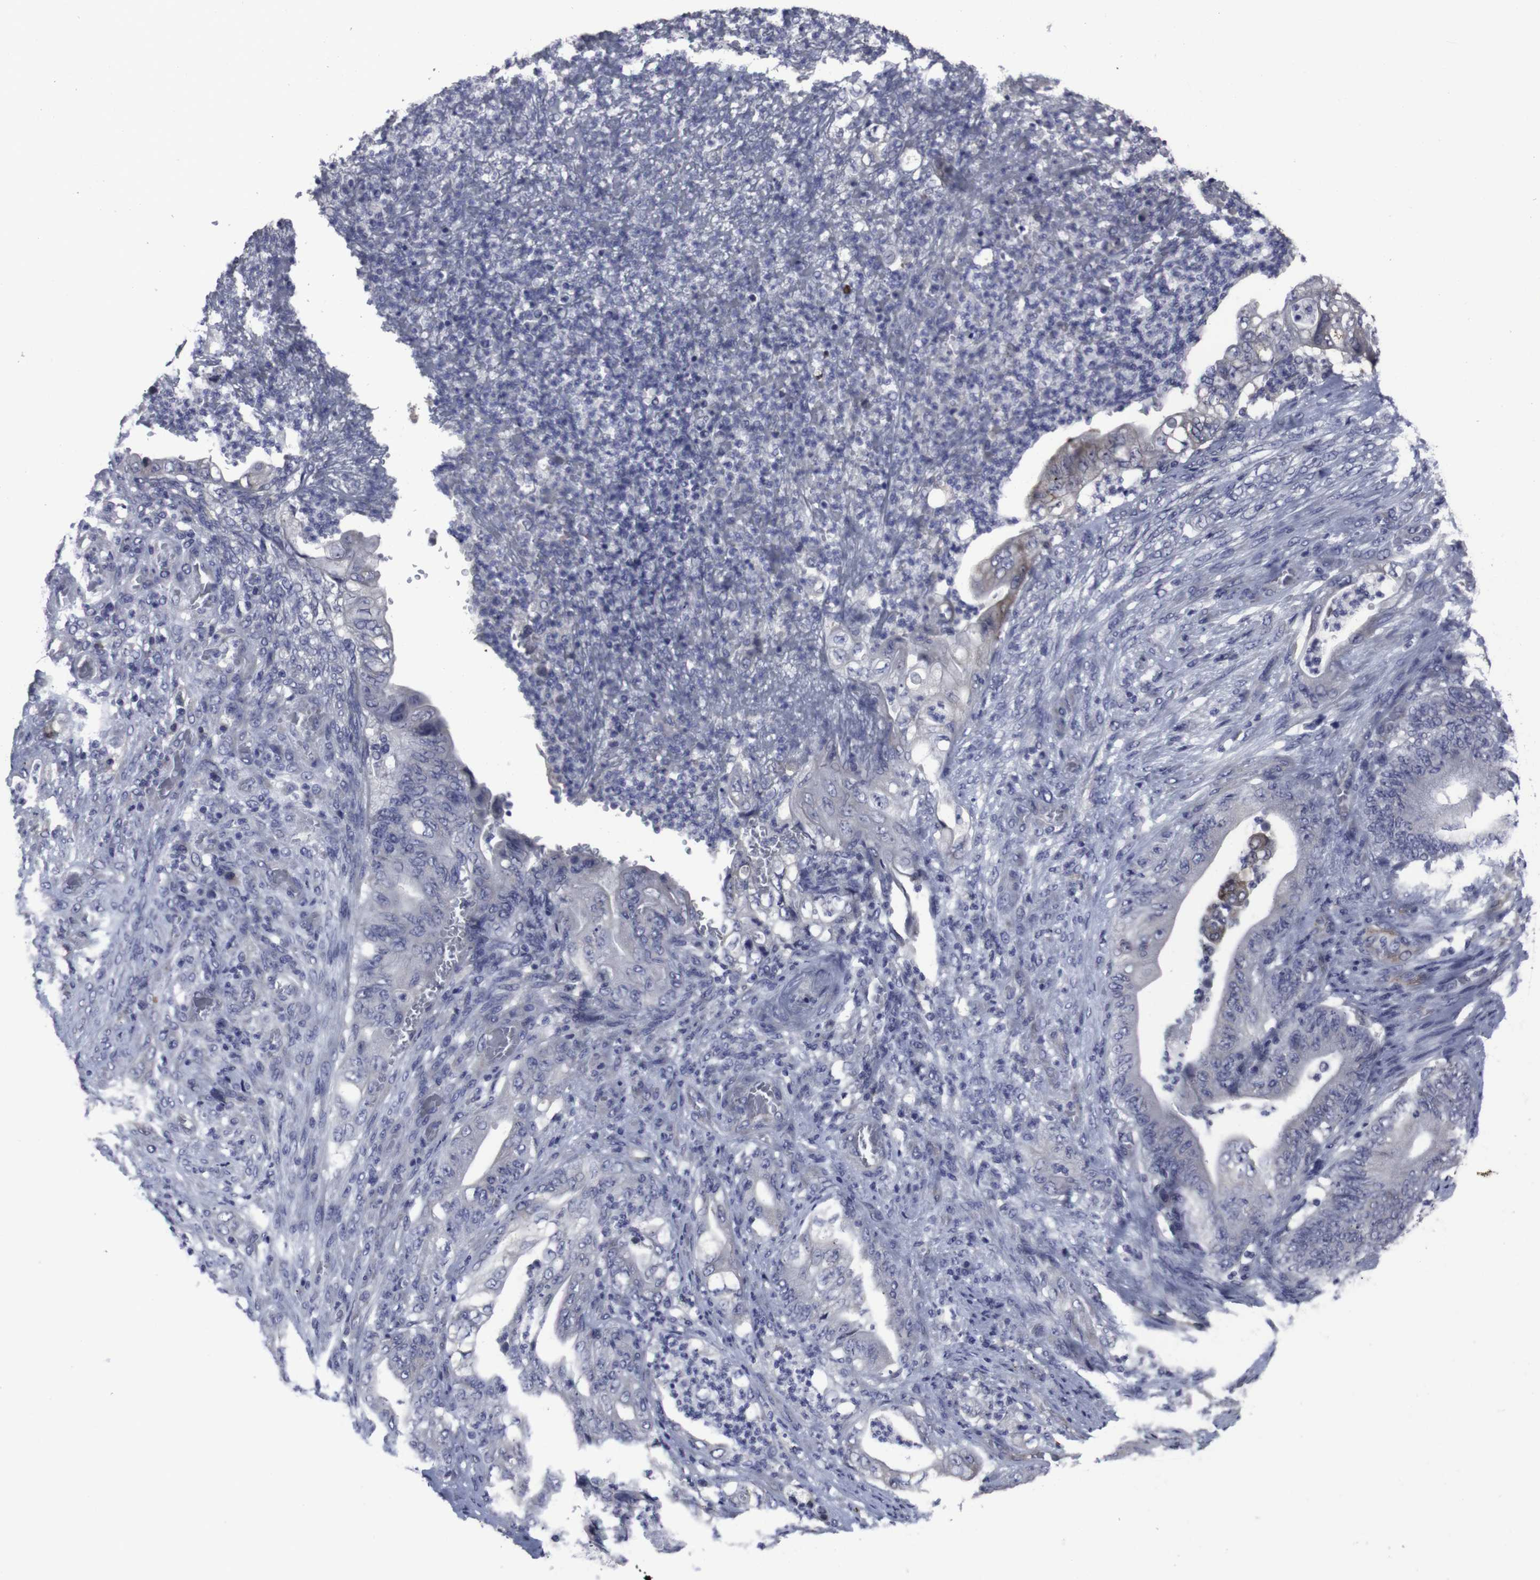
{"staining": {"intensity": "negative", "quantity": "none", "location": "none"}, "tissue": "stomach cancer", "cell_type": "Tumor cells", "image_type": "cancer", "snomed": [{"axis": "morphology", "description": "Adenocarcinoma, NOS"}, {"axis": "topography", "description": "Stomach"}], "caption": "Immunohistochemical staining of stomach cancer demonstrates no significant positivity in tumor cells.", "gene": "SNCG", "patient": {"sex": "female", "age": 73}}